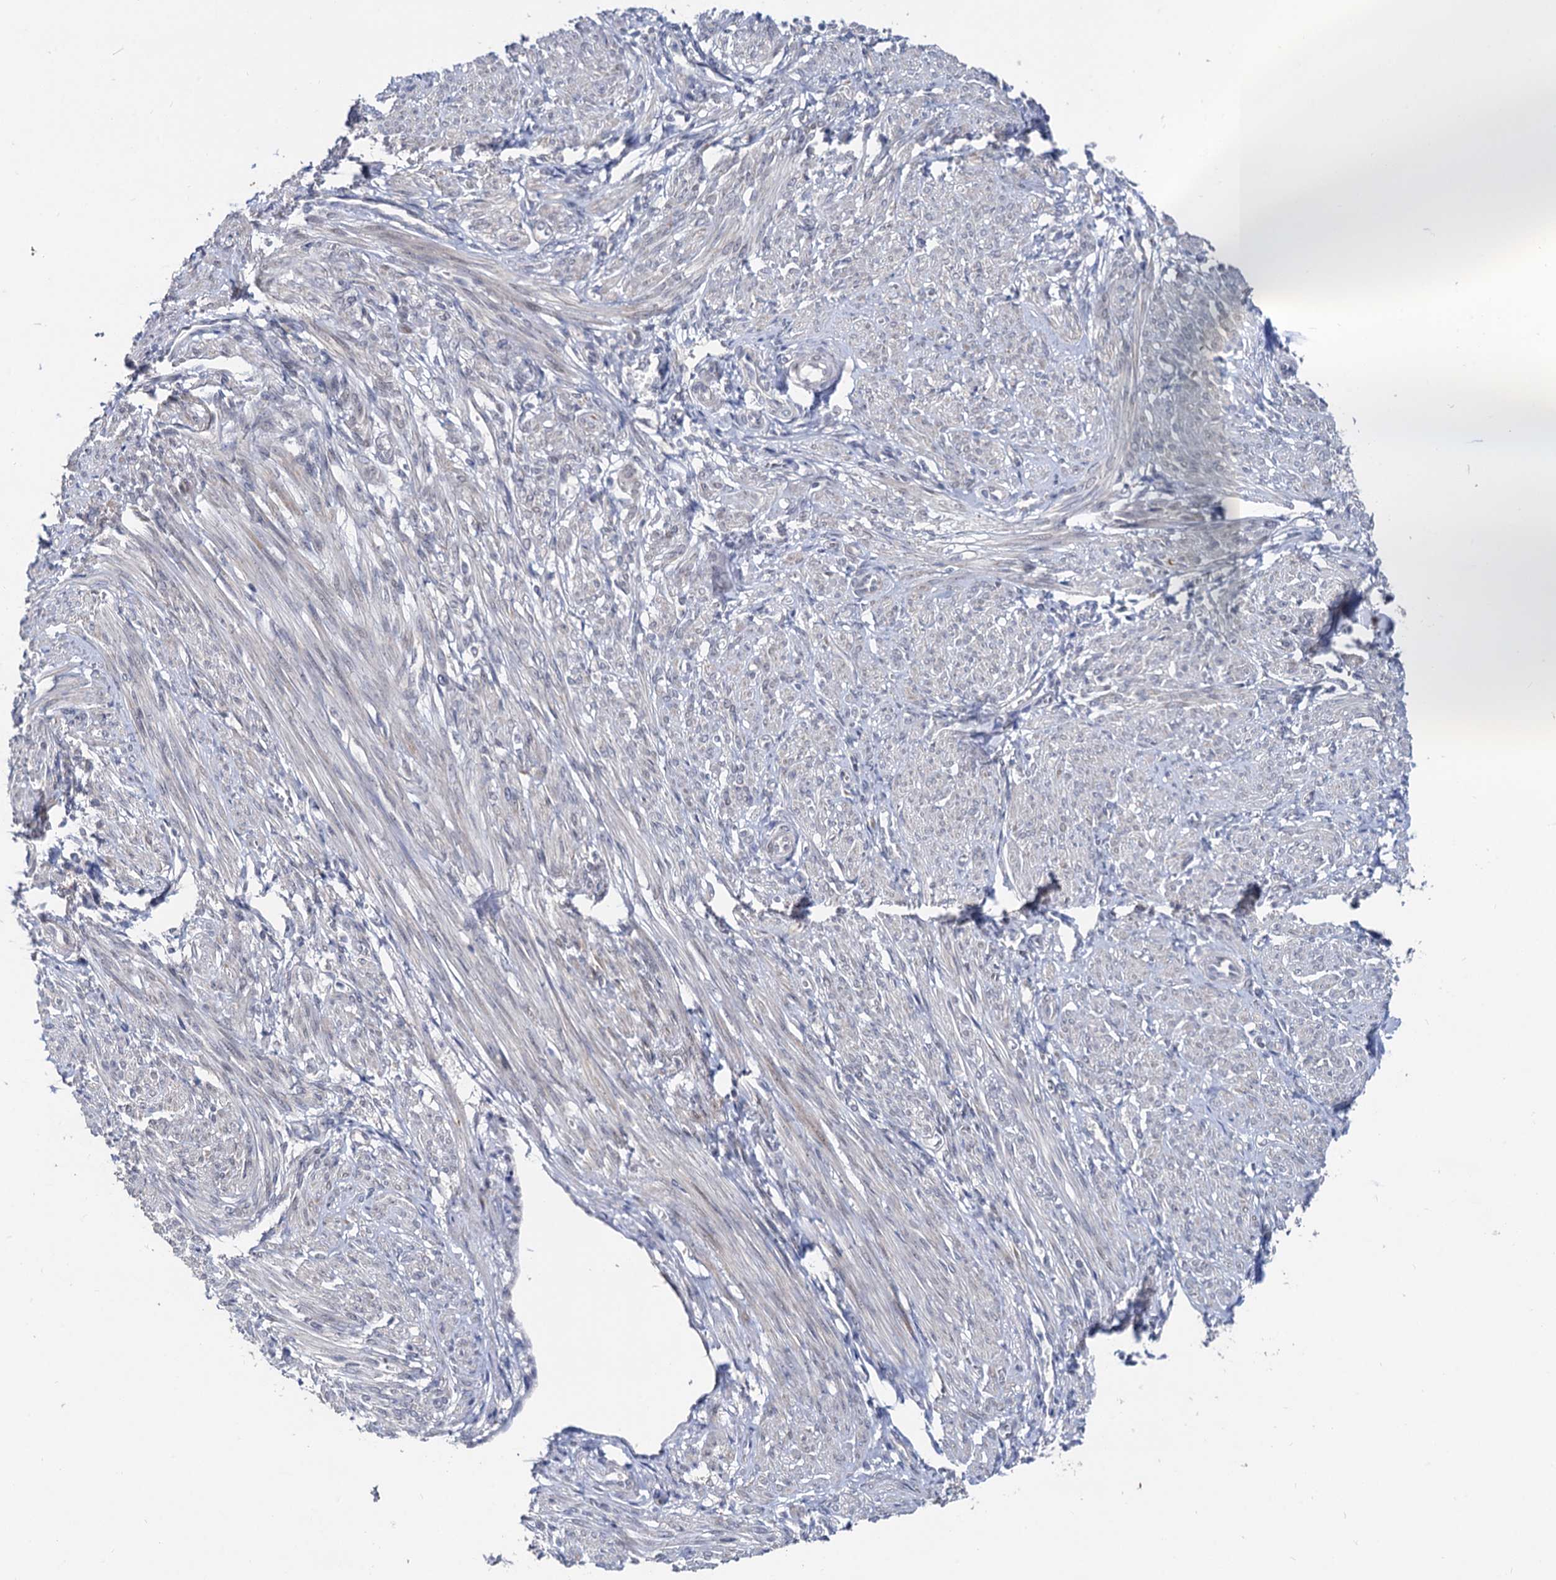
{"staining": {"intensity": "weak", "quantity": "<25%", "location": "cytoplasmic/membranous"}, "tissue": "smooth muscle", "cell_type": "Smooth muscle cells", "image_type": "normal", "snomed": [{"axis": "morphology", "description": "Normal tissue, NOS"}, {"axis": "topography", "description": "Smooth muscle"}], "caption": "DAB immunohistochemical staining of unremarkable human smooth muscle reveals no significant staining in smooth muscle cells. (DAB immunohistochemistry with hematoxylin counter stain).", "gene": "CAPRIN2", "patient": {"sex": "female", "age": 39}}